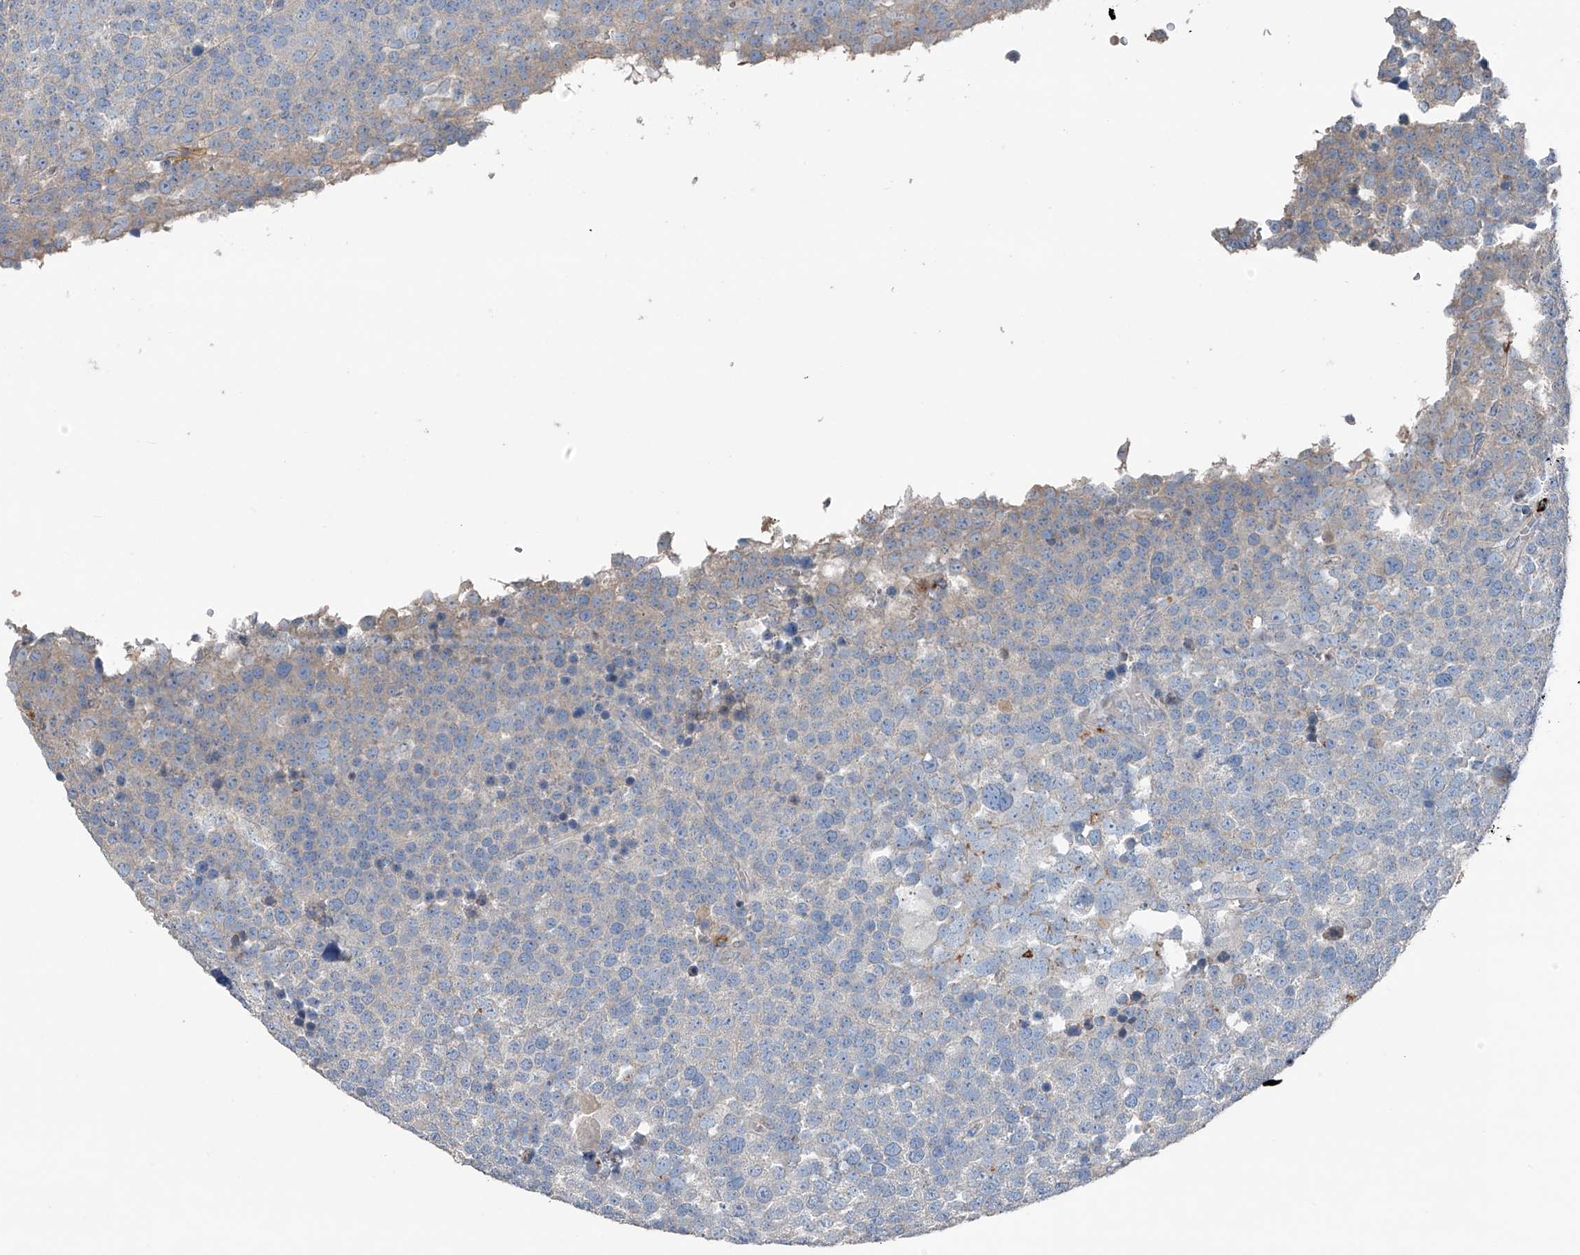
{"staining": {"intensity": "negative", "quantity": "none", "location": "none"}, "tissue": "testis cancer", "cell_type": "Tumor cells", "image_type": "cancer", "snomed": [{"axis": "morphology", "description": "Seminoma, NOS"}, {"axis": "topography", "description": "Testis"}], "caption": "Immunohistochemistry photomicrograph of seminoma (testis) stained for a protein (brown), which shows no positivity in tumor cells.", "gene": "ZNF772", "patient": {"sex": "male", "age": 71}}